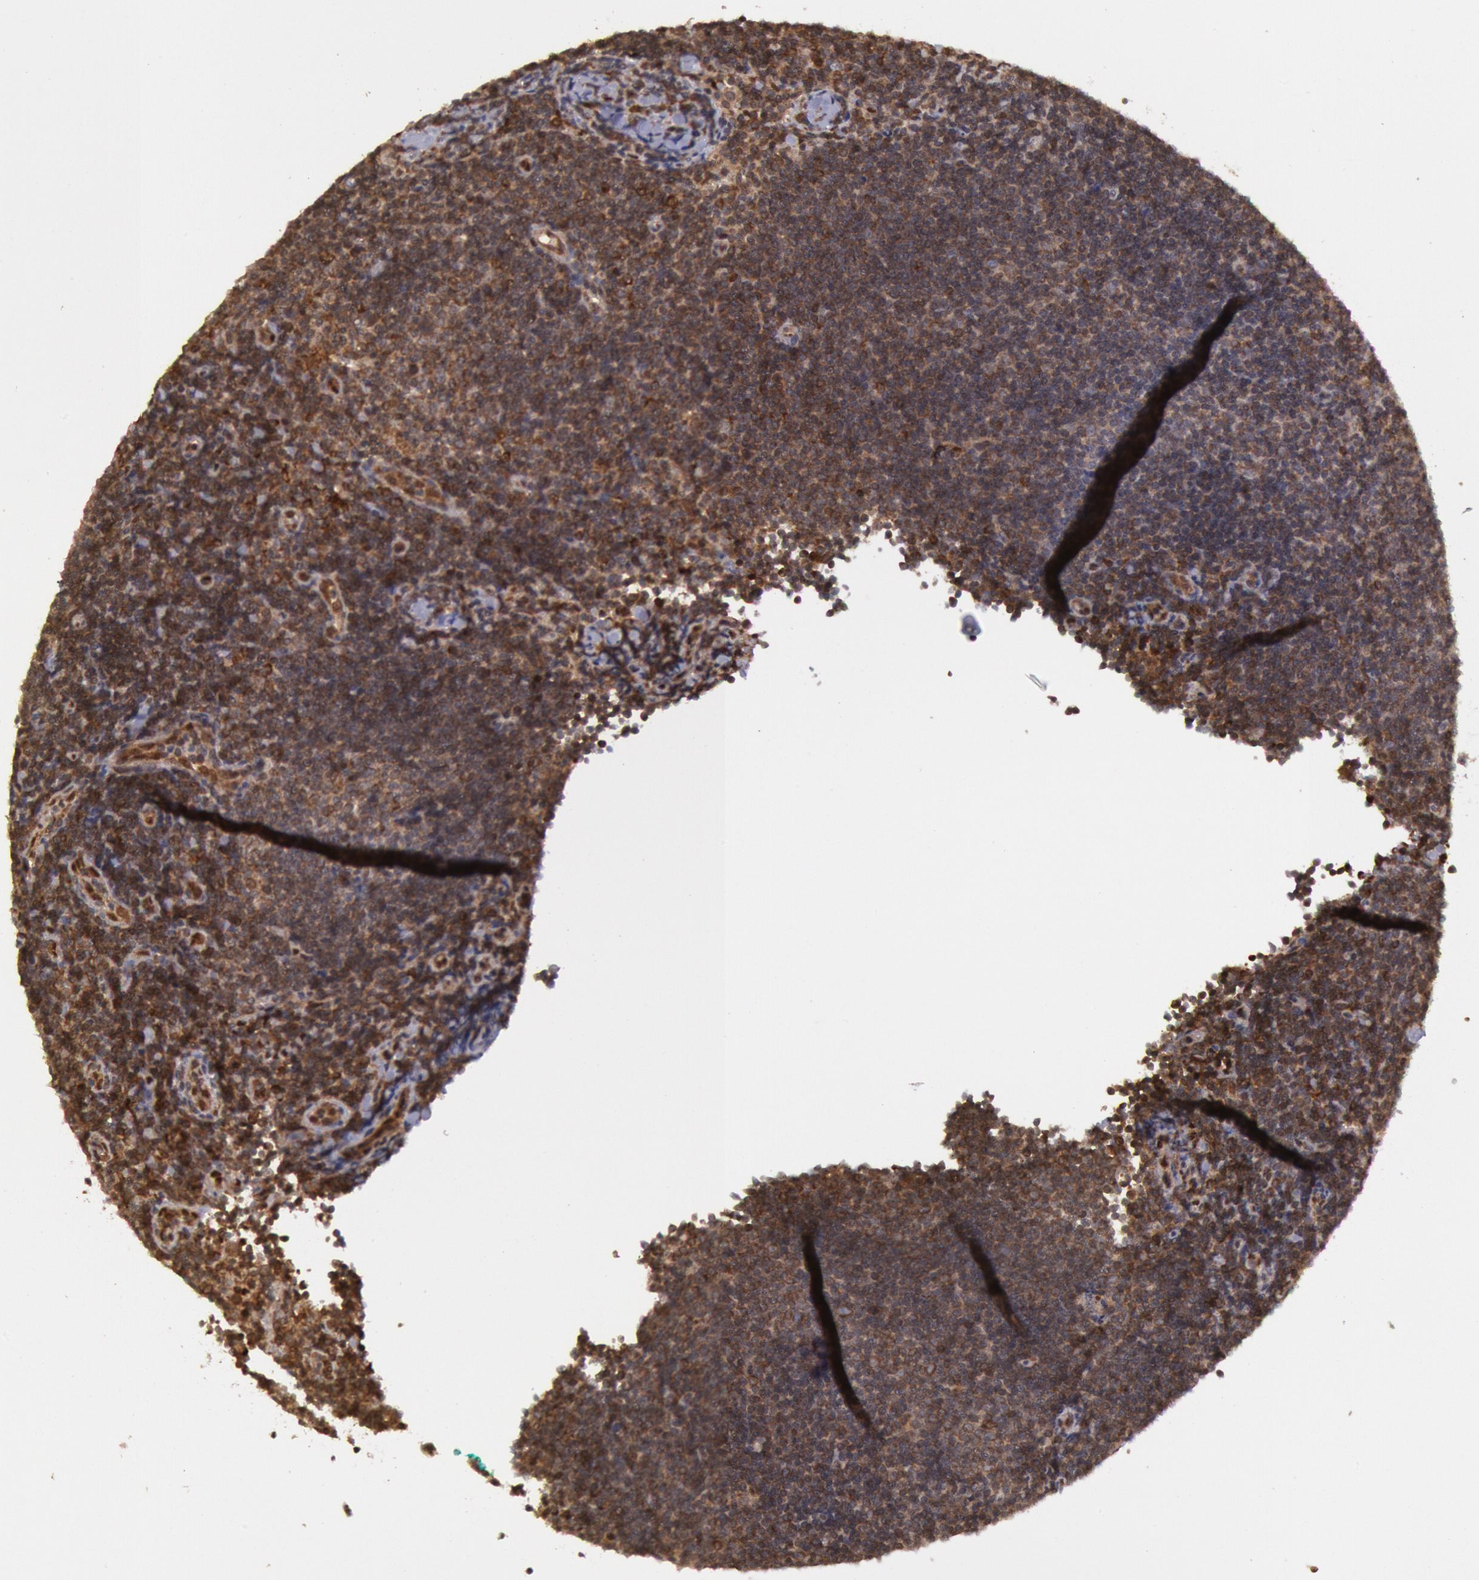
{"staining": {"intensity": "moderate", "quantity": "25%-75%", "location": "cytoplasmic/membranous"}, "tissue": "lymphoma", "cell_type": "Tumor cells", "image_type": "cancer", "snomed": [{"axis": "morphology", "description": "Malignant lymphoma, non-Hodgkin's type, Low grade"}, {"axis": "topography", "description": "Lymph node"}], "caption": "Human lymphoma stained with a protein marker demonstrates moderate staining in tumor cells.", "gene": "STX17", "patient": {"sex": "male", "age": 49}}